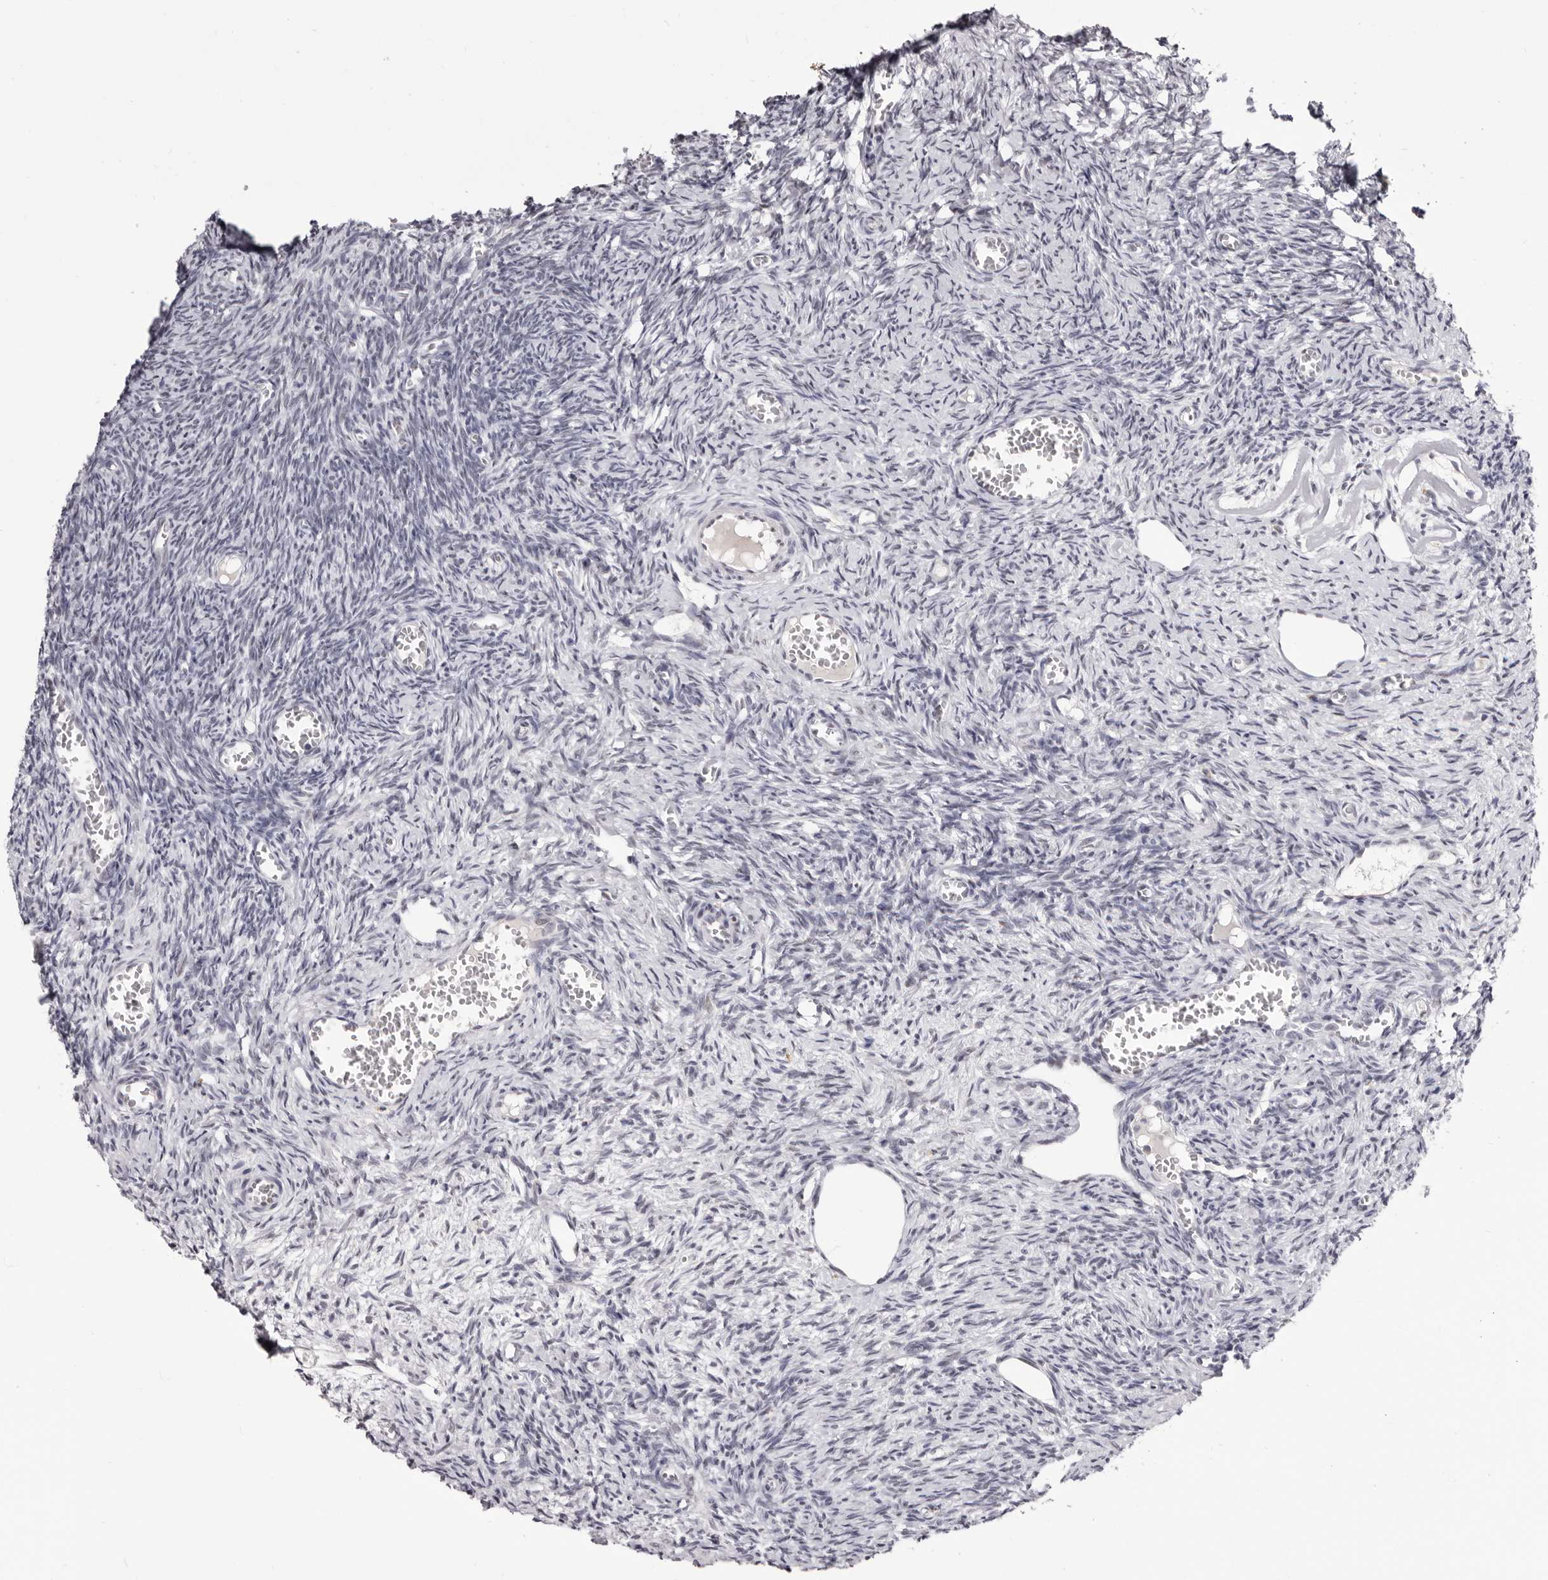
{"staining": {"intensity": "moderate", "quantity": ">75%", "location": "nuclear"}, "tissue": "ovary", "cell_type": "Follicle cells", "image_type": "normal", "snomed": [{"axis": "morphology", "description": "Normal tissue, NOS"}, {"axis": "topography", "description": "Ovary"}], "caption": "Immunohistochemical staining of unremarkable ovary shows medium levels of moderate nuclear expression in about >75% of follicle cells. The protein of interest is shown in brown color, while the nuclei are stained blue.", "gene": "ZNF326", "patient": {"sex": "female", "age": 27}}